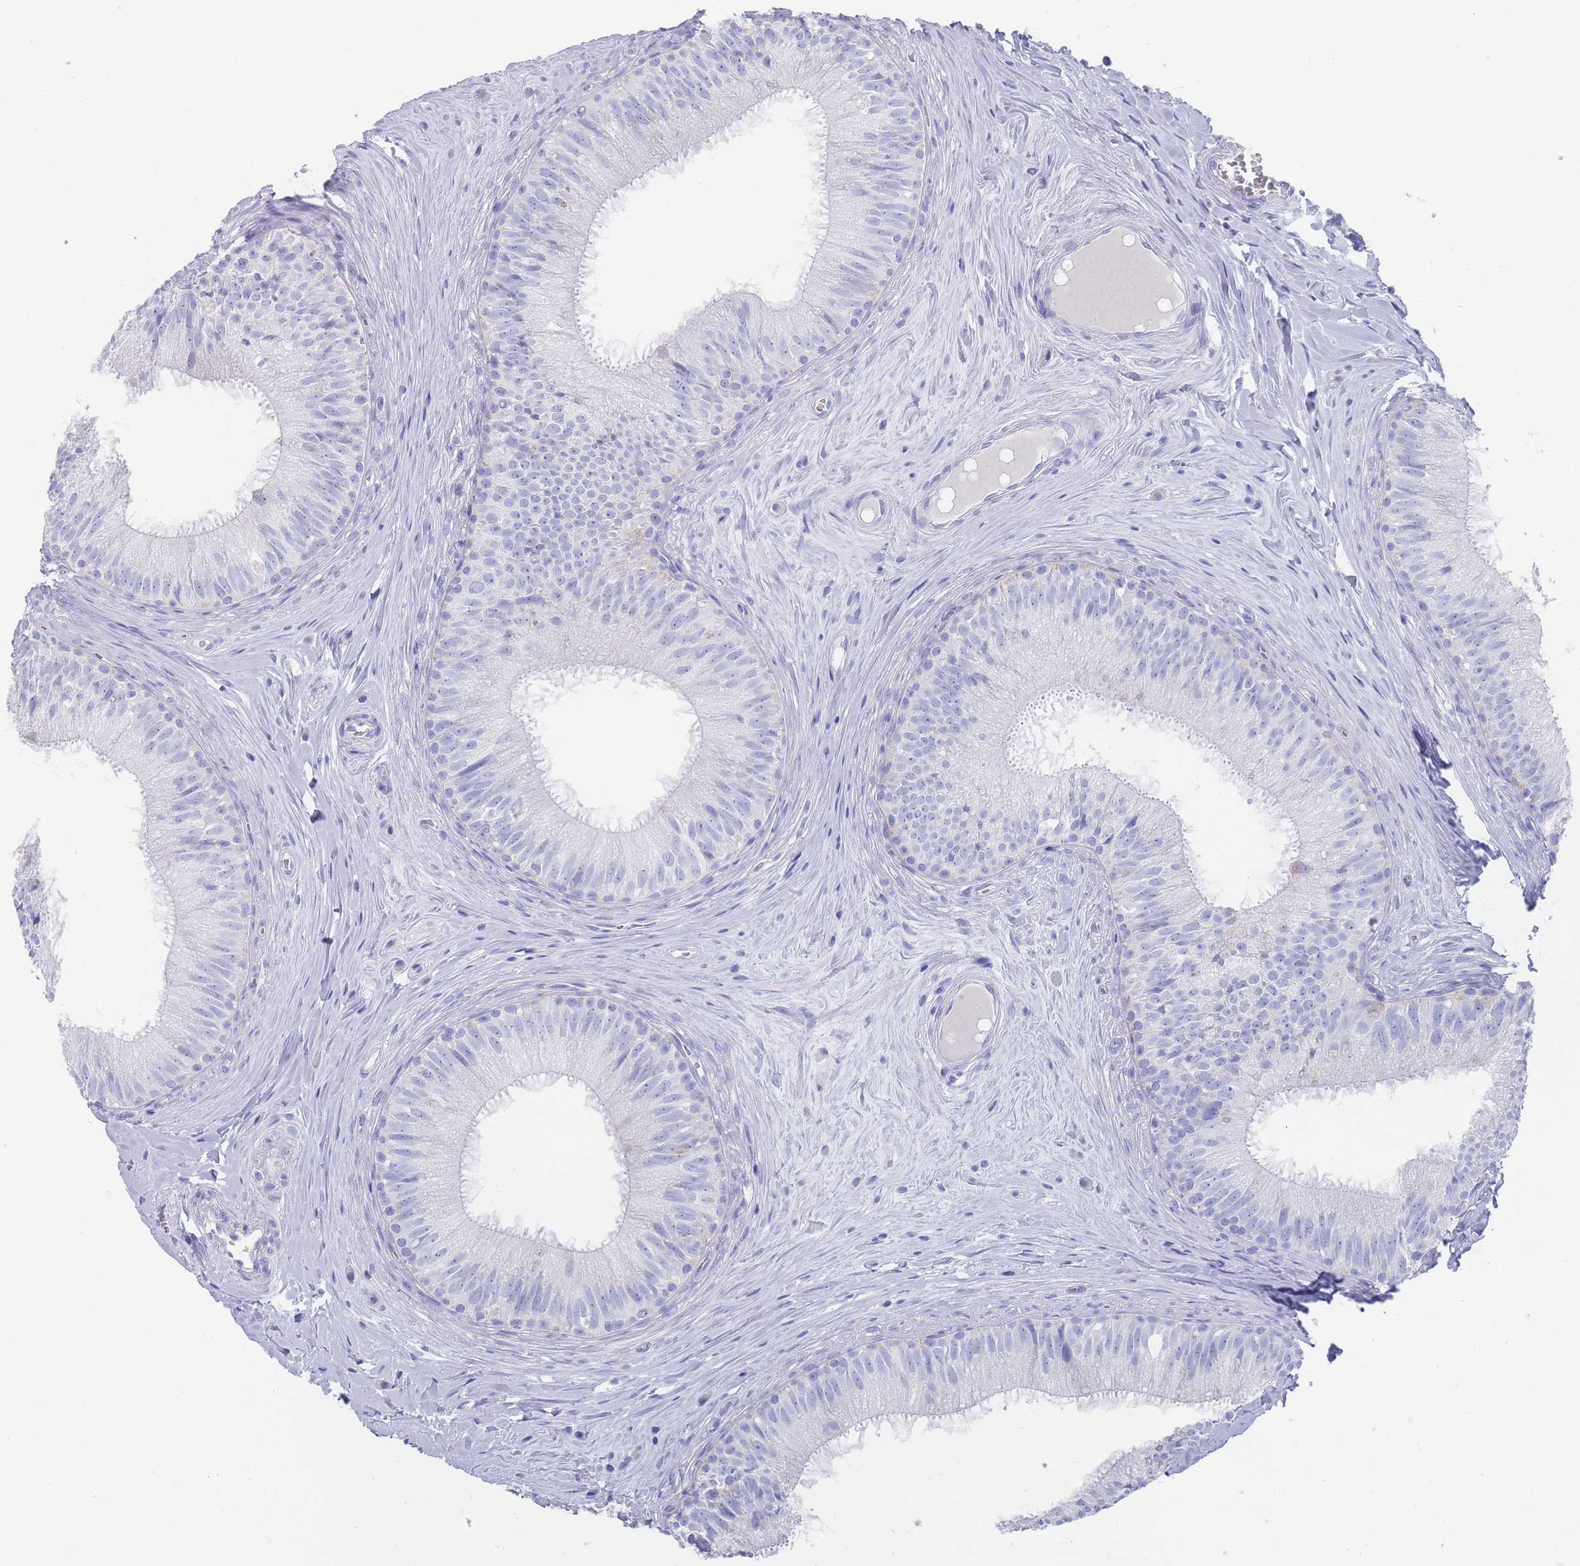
{"staining": {"intensity": "negative", "quantity": "none", "location": "none"}, "tissue": "epididymis", "cell_type": "Glandular cells", "image_type": "normal", "snomed": [{"axis": "morphology", "description": "Normal tissue, NOS"}, {"axis": "topography", "description": "Epididymis"}], "caption": "Immunohistochemistry of benign human epididymis shows no expression in glandular cells. (DAB immunohistochemistry (IHC) visualized using brightfield microscopy, high magnification).", "gene": "SCCPDH", "patient": {"sex": "male", "age": 34}}